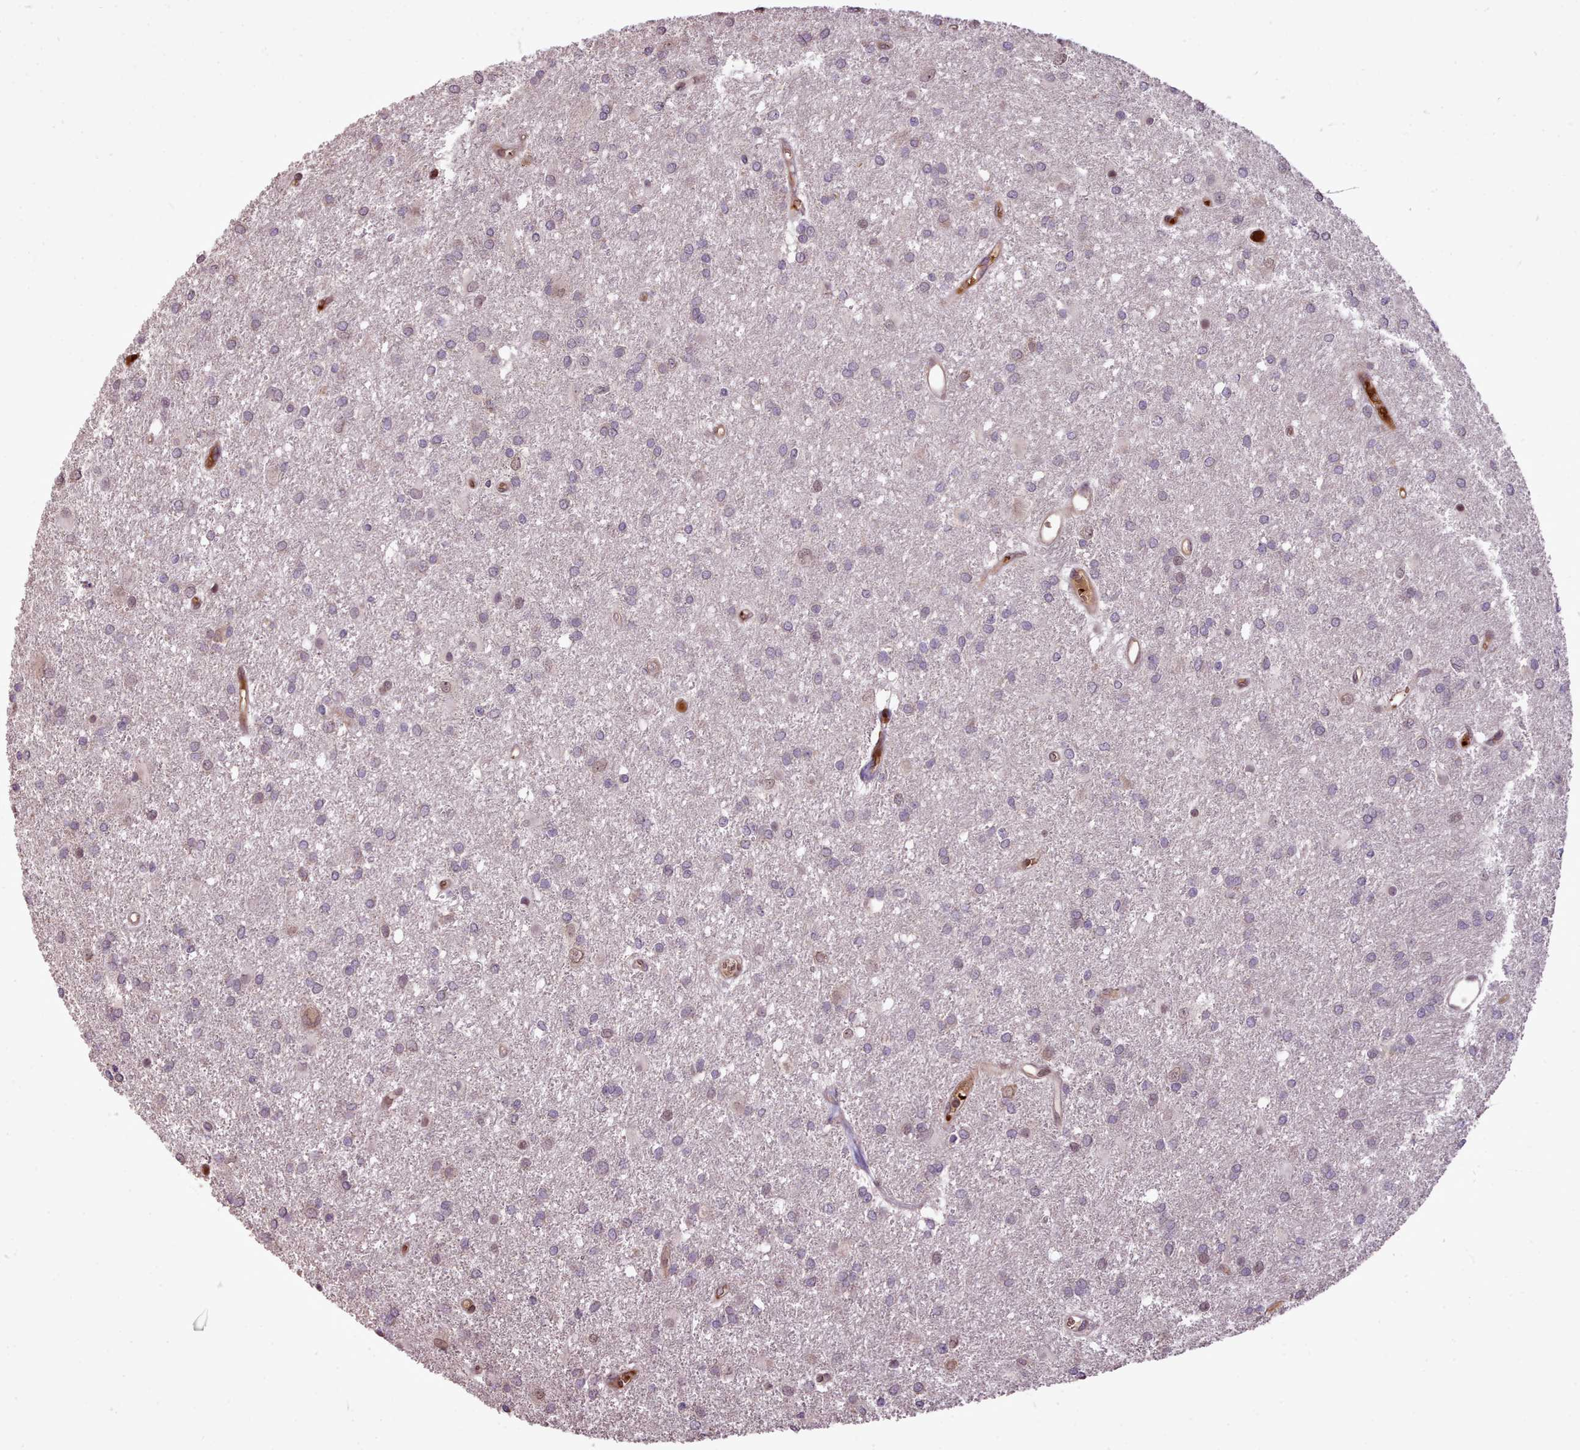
{"staining": {"intensity": "weak", "quantity": "<25%", "location": "cytoplasmic/membranous"}, "tissue": "glioma", "cell_type": "Tumor cells", "image_type": "cancer", "snomed": [{"axis": "morphology", "description": "Glioma, malignant, High grade"}, {"axis": "topography", "description": "Brain"}], "caption": "High magnification brightfield microscopy of malignant high-grade glioma stained with DAB (3,3'-diaminobenzidine) (brown) and counterstained with hematoxylin (blue): tumor cells show no significant expression.", "gene": "CABP1", "patient": {"sex": "female", "age": 50}}